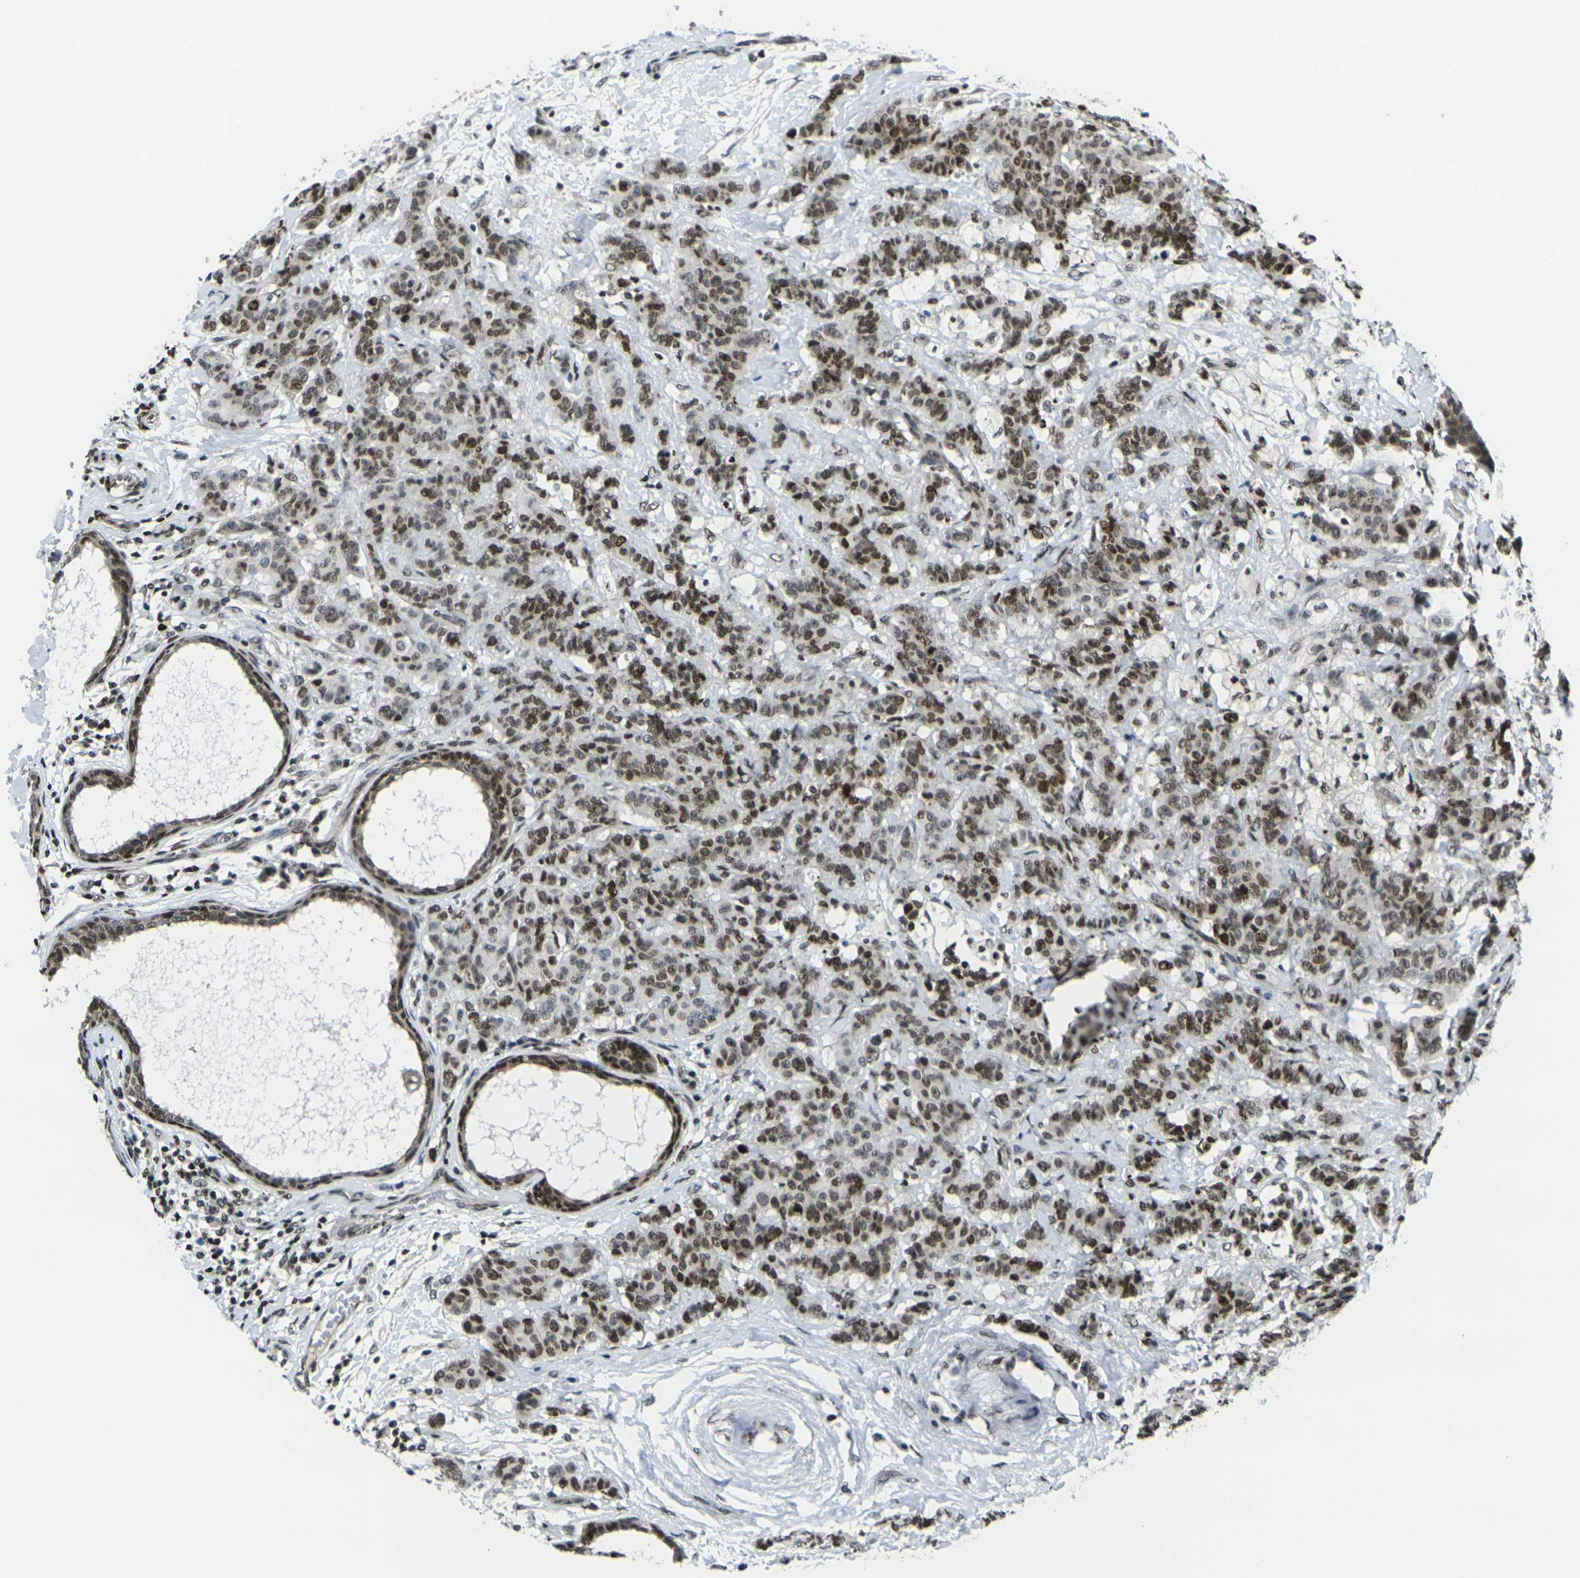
{"staining": {"intensity": "moderate", "quantity": ">75%", "location": "nuclear"}, "tissue": "breast cancer", "cell_type": "Tumor cells", "image_type": "cancer", "snomed": [{"axis": "morphology", "description": "Duct carcinoma"}, {"axis": "topography", "description": "Breast"}], "caption": "The immunohistochemical stain shows moderate nuclear staining in tumor cells of breast cancer (invasive ductal carcinoma) tissue.", "gene": "H1-10", "patient": {"sex": "female", "age": 40}}